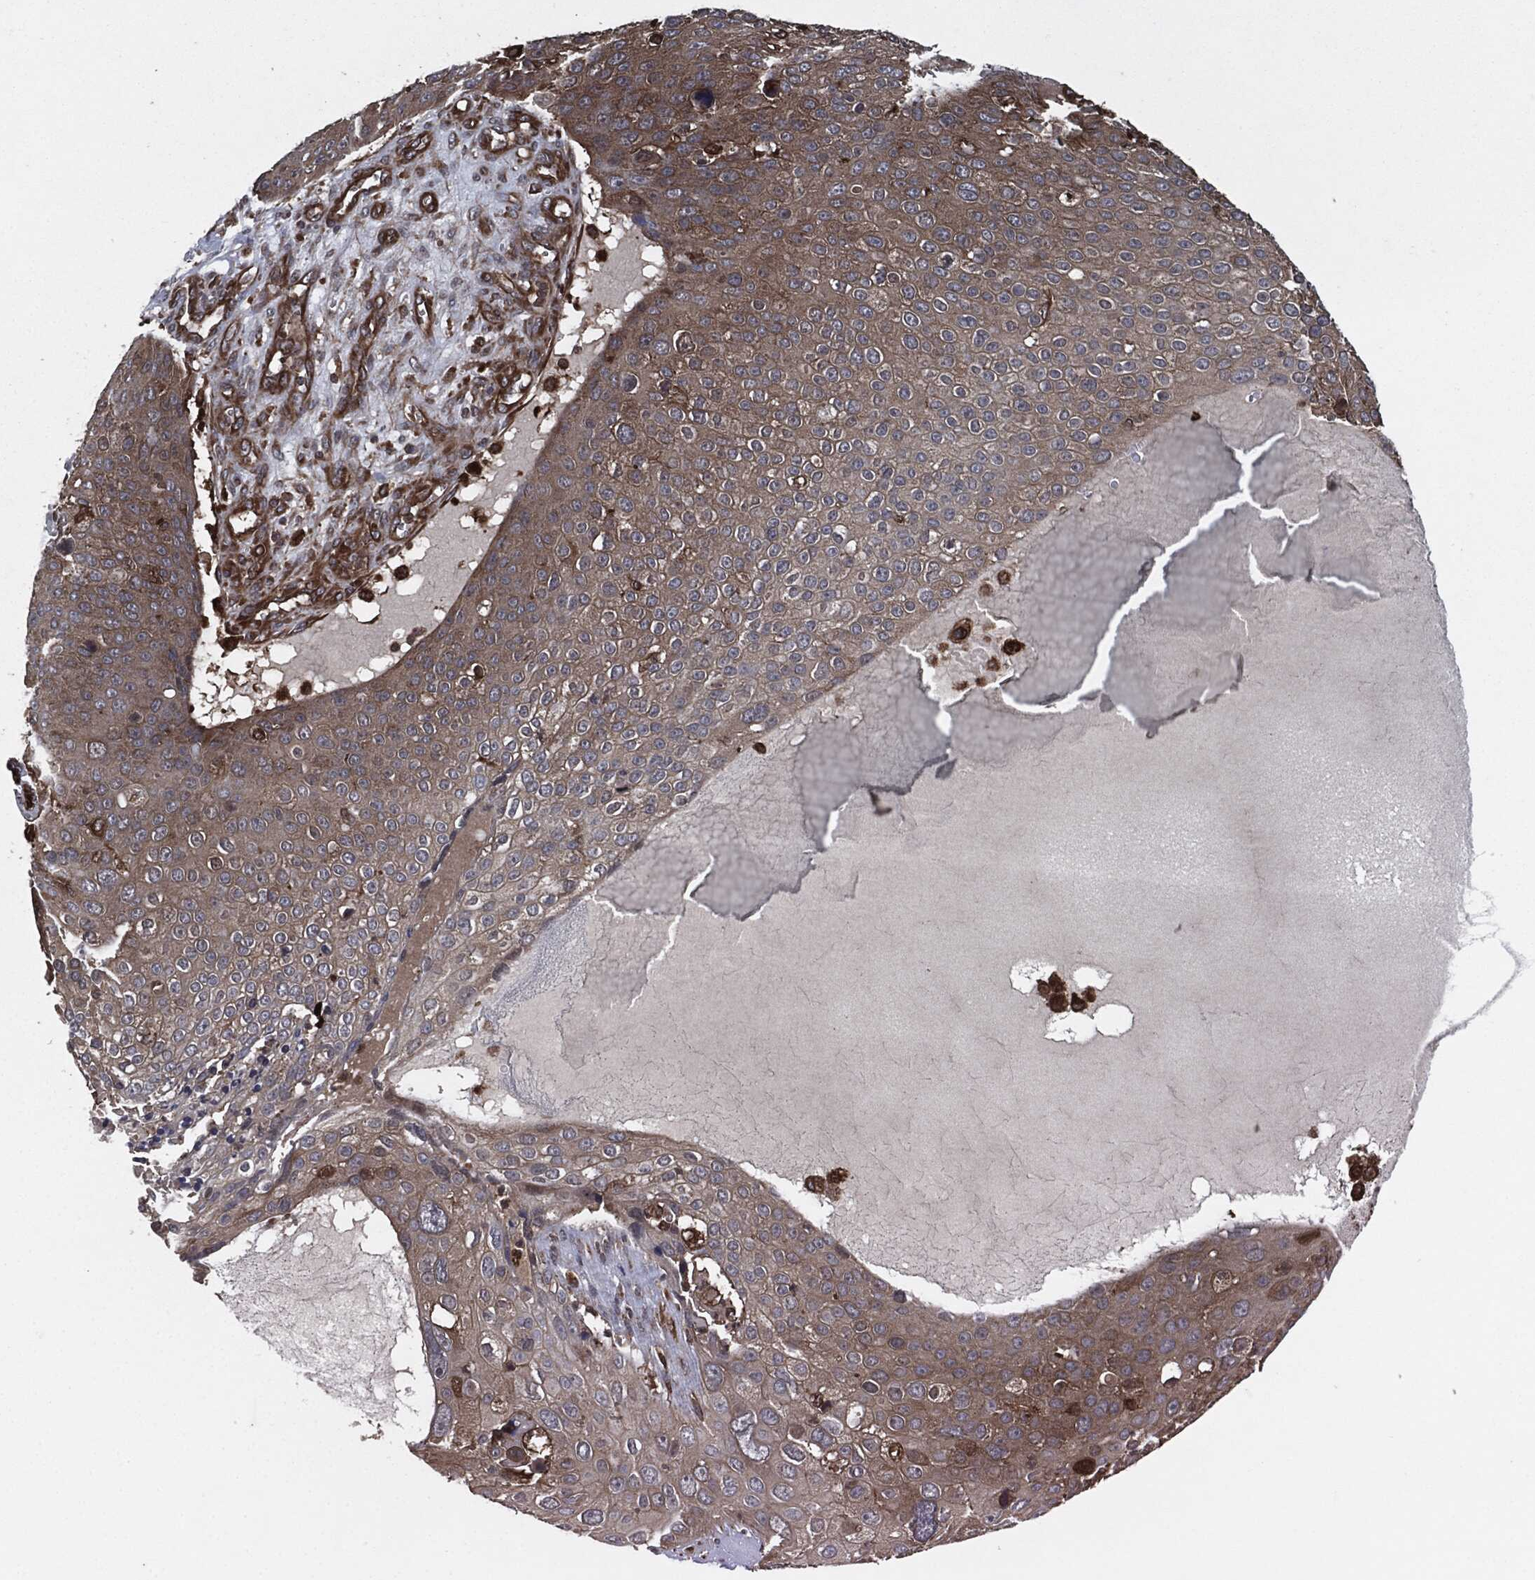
{"staining": {"intensity": "weak", "quantity": "25%-75%", "location": "cytoplasmic/membranous"}, "tissue": "skin cancer", "cell_type": "Tumor cells", "image_type": "cancer", "snomed": [{"axis": "morphology", "description": "Squamous cell carcinoma, NOS"}, {"axis": "topography", "description": "Skin"}], "caption": "Immunohistochemistry (IHC) (DAB (3,3'-diaminobenzidine)) staining of human skin cancer shows weak cytoplasmic/membranous protein staining in approximately 25%-75% of tumor cells. The staining is performed using DAB brown chromogen to label protein expression. The nuclei are counter-stained blue using hematoxylin.", "gene": "RAP1GDS1", "patient": {"sex": "male", "age": 71}}